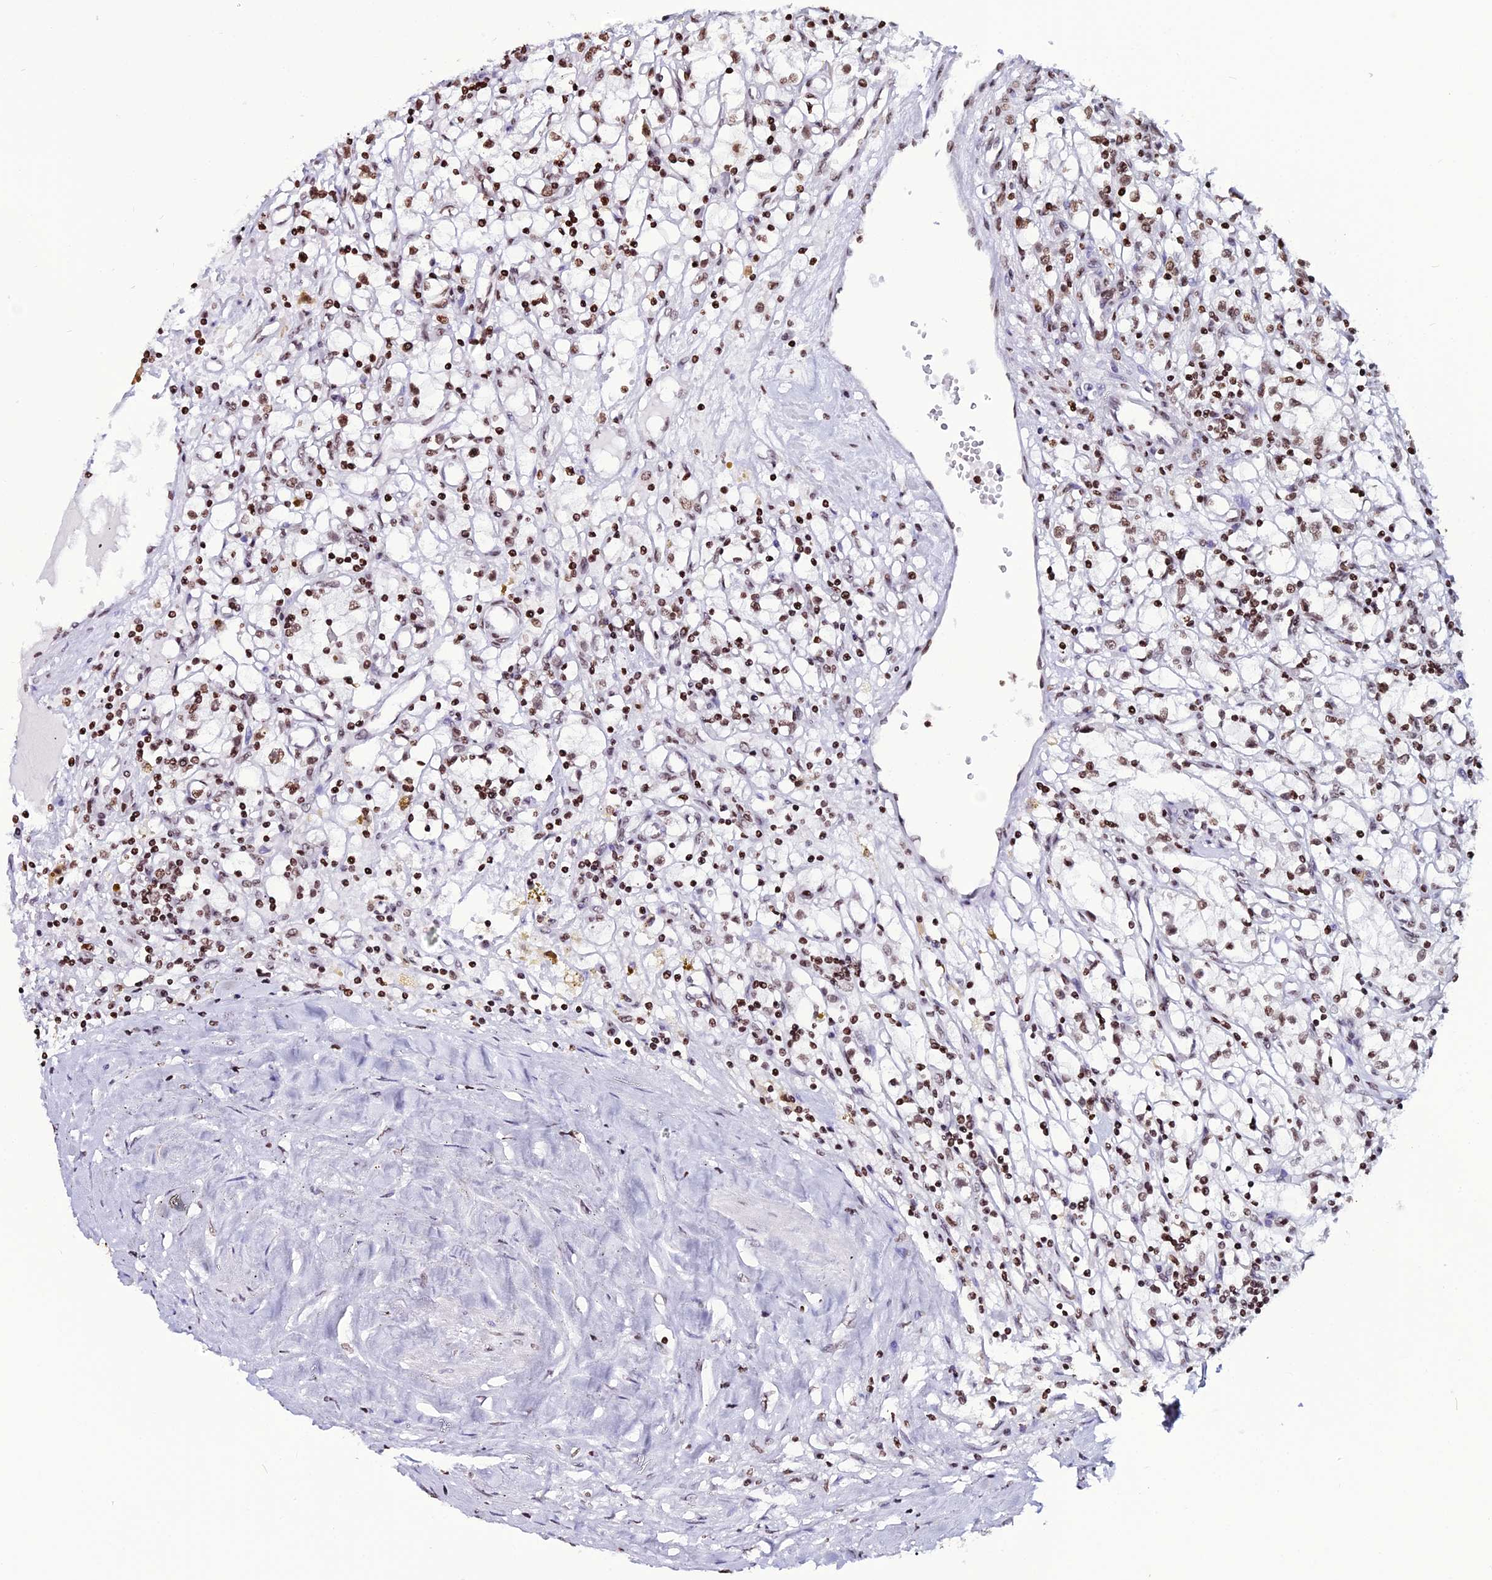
{"staining": {"intensity": "moderate", "quantity": ">75%", "location": "nuclear"}, "tissue": "renal cancer", "cell_type": "Tumor cells", "image_type": "cancer", "snomed": [{"axis": "morphology", "description": "Adenocarcinoma, NOS"}, {"axis": "topography", "description": "Kidney"}], "caption": "Human renal cancer (adenocarcinoma) stained with a protein marker demonstrates moderate staining in tumor cells.", "gene": "MACROH2A2", "patient": {"sex": "male", "age": 56}}